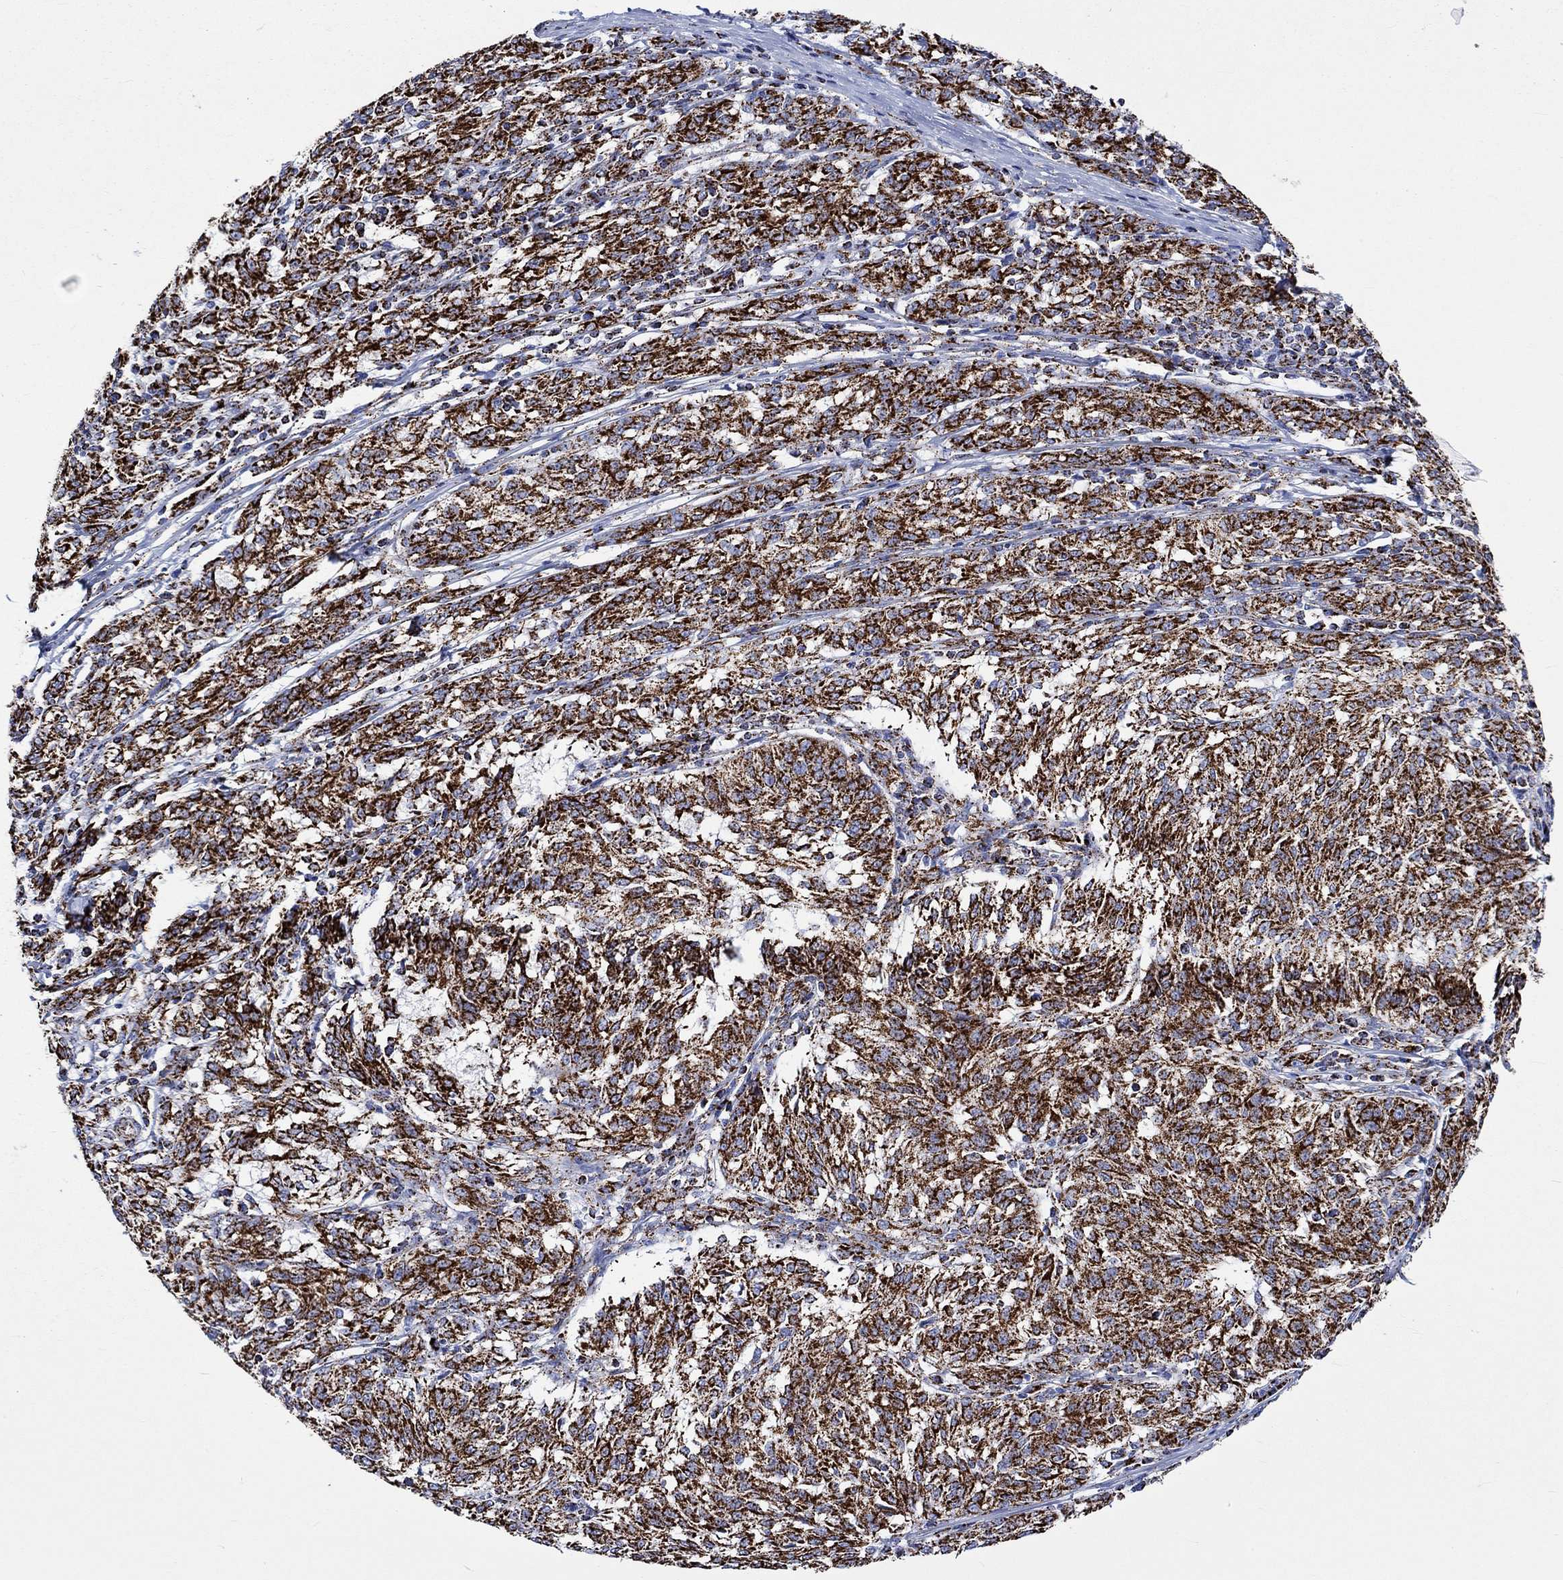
{"staining": {"intensity": "strong", "quantity": ">75%", "location": "cytoplasmic/membranous"}, "tissue": "melanoma", "cell_type": "Tumor cells", "image_type": "cancer", "snomed": [{"axis": "morphology", "description": "Malignant melanoma, NOS"}, {"axis": "topography", "description": "Skin"}], "caption": "A brown stain labels strong cytoplasmic/membranous positivity of a protein in human melanoma tumor cells.", "gene": "RCE1", "patient": {"sex": "female", "age": 72}}